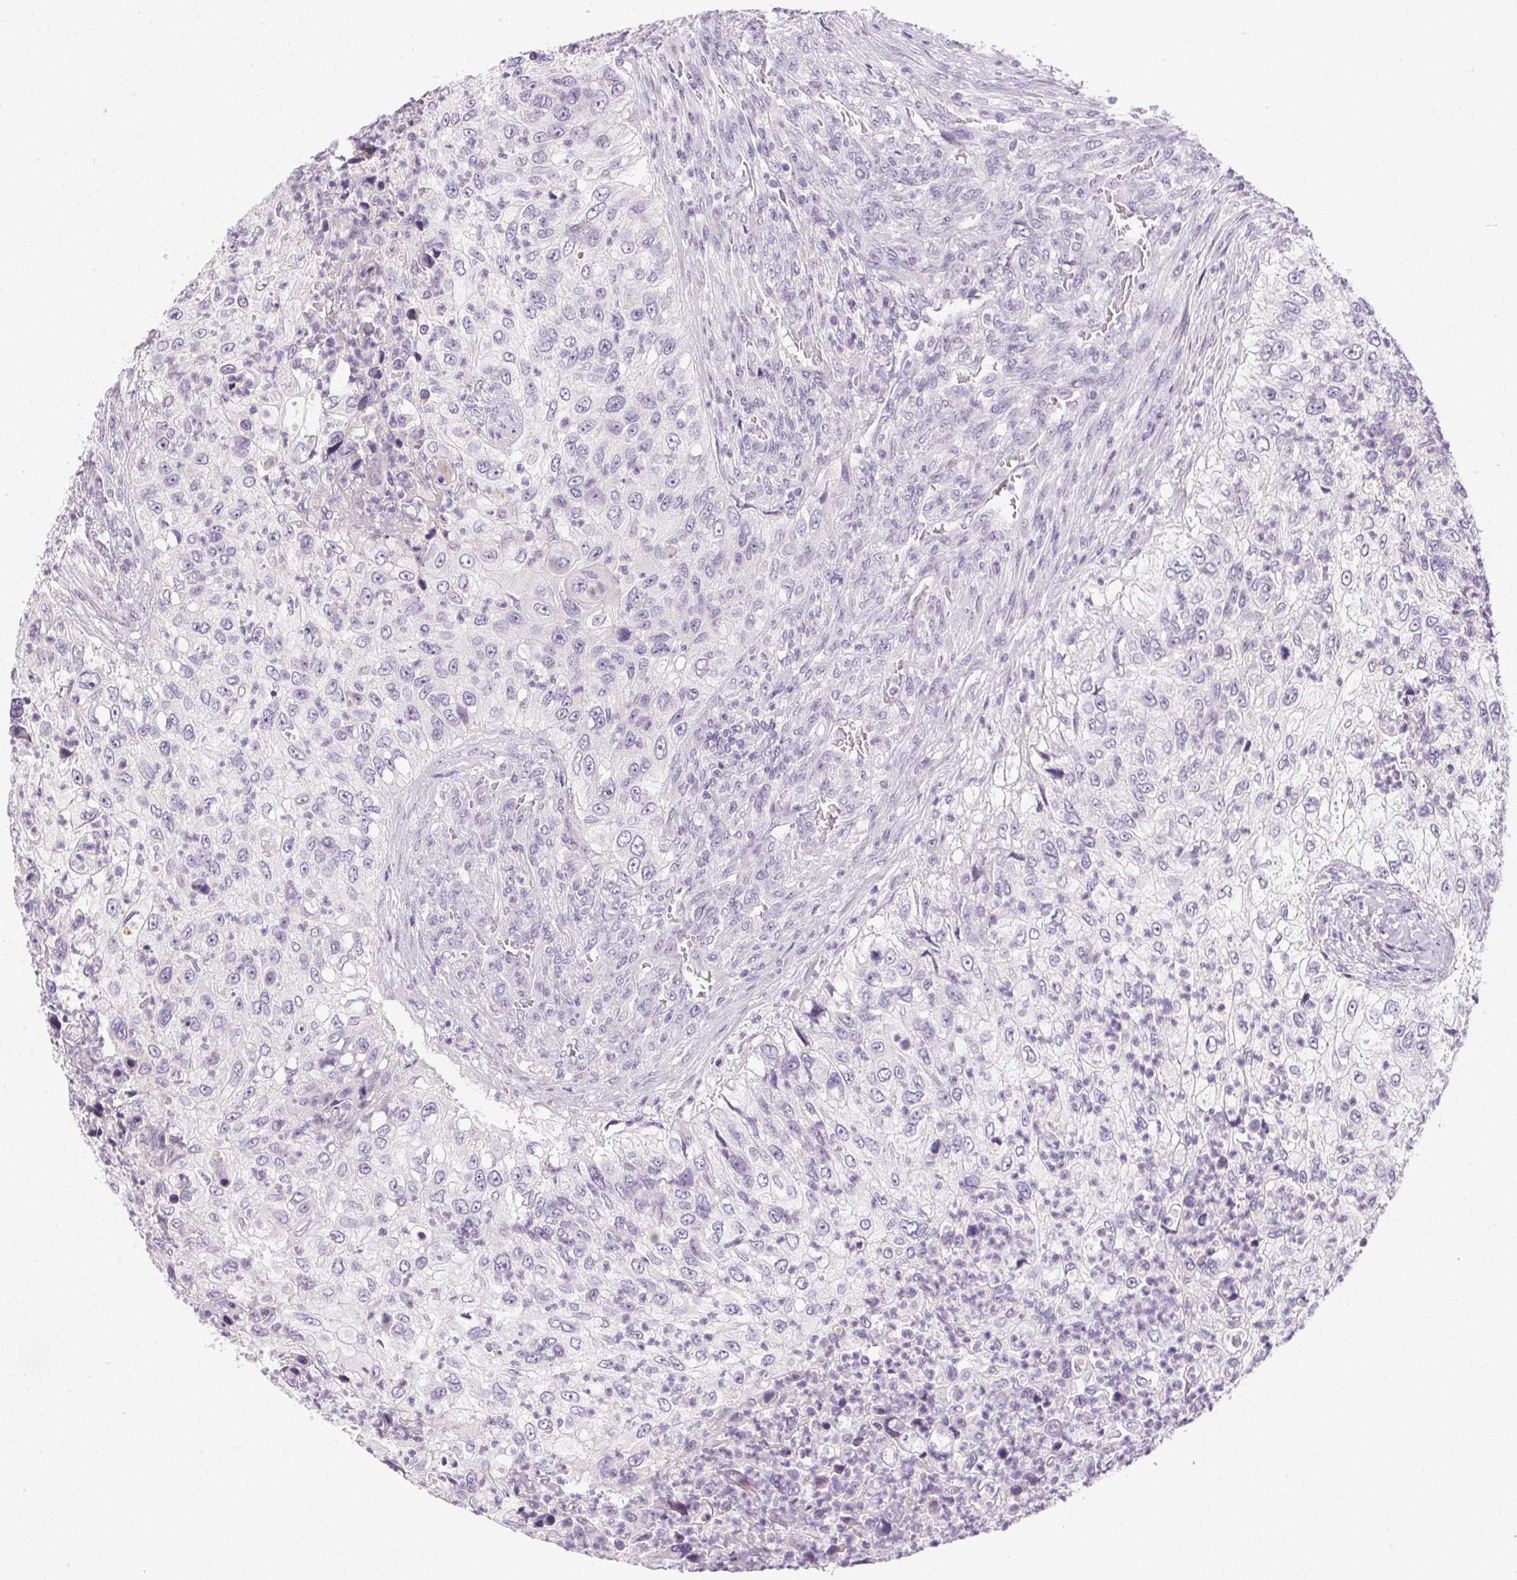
{"staining": {"intensity": "negative", "quantity": "none", "location": "none"}, "tissue": "urothelial cancer", "cell_type": "Tumor cells", "image_type": "cancer", "snomed": [{"axis": "morphology", "description": "Urothelial carcinoma, High grade"}, {"axis": "topography", "description": "Urinary bladder"}], "caption": "High-grade urothelial carcinoma was stained to show a protein in brown. There is no significant expression in tumor cells.", "gene": "GSDMC", "patient": {"sex": "female", "age": 60}}